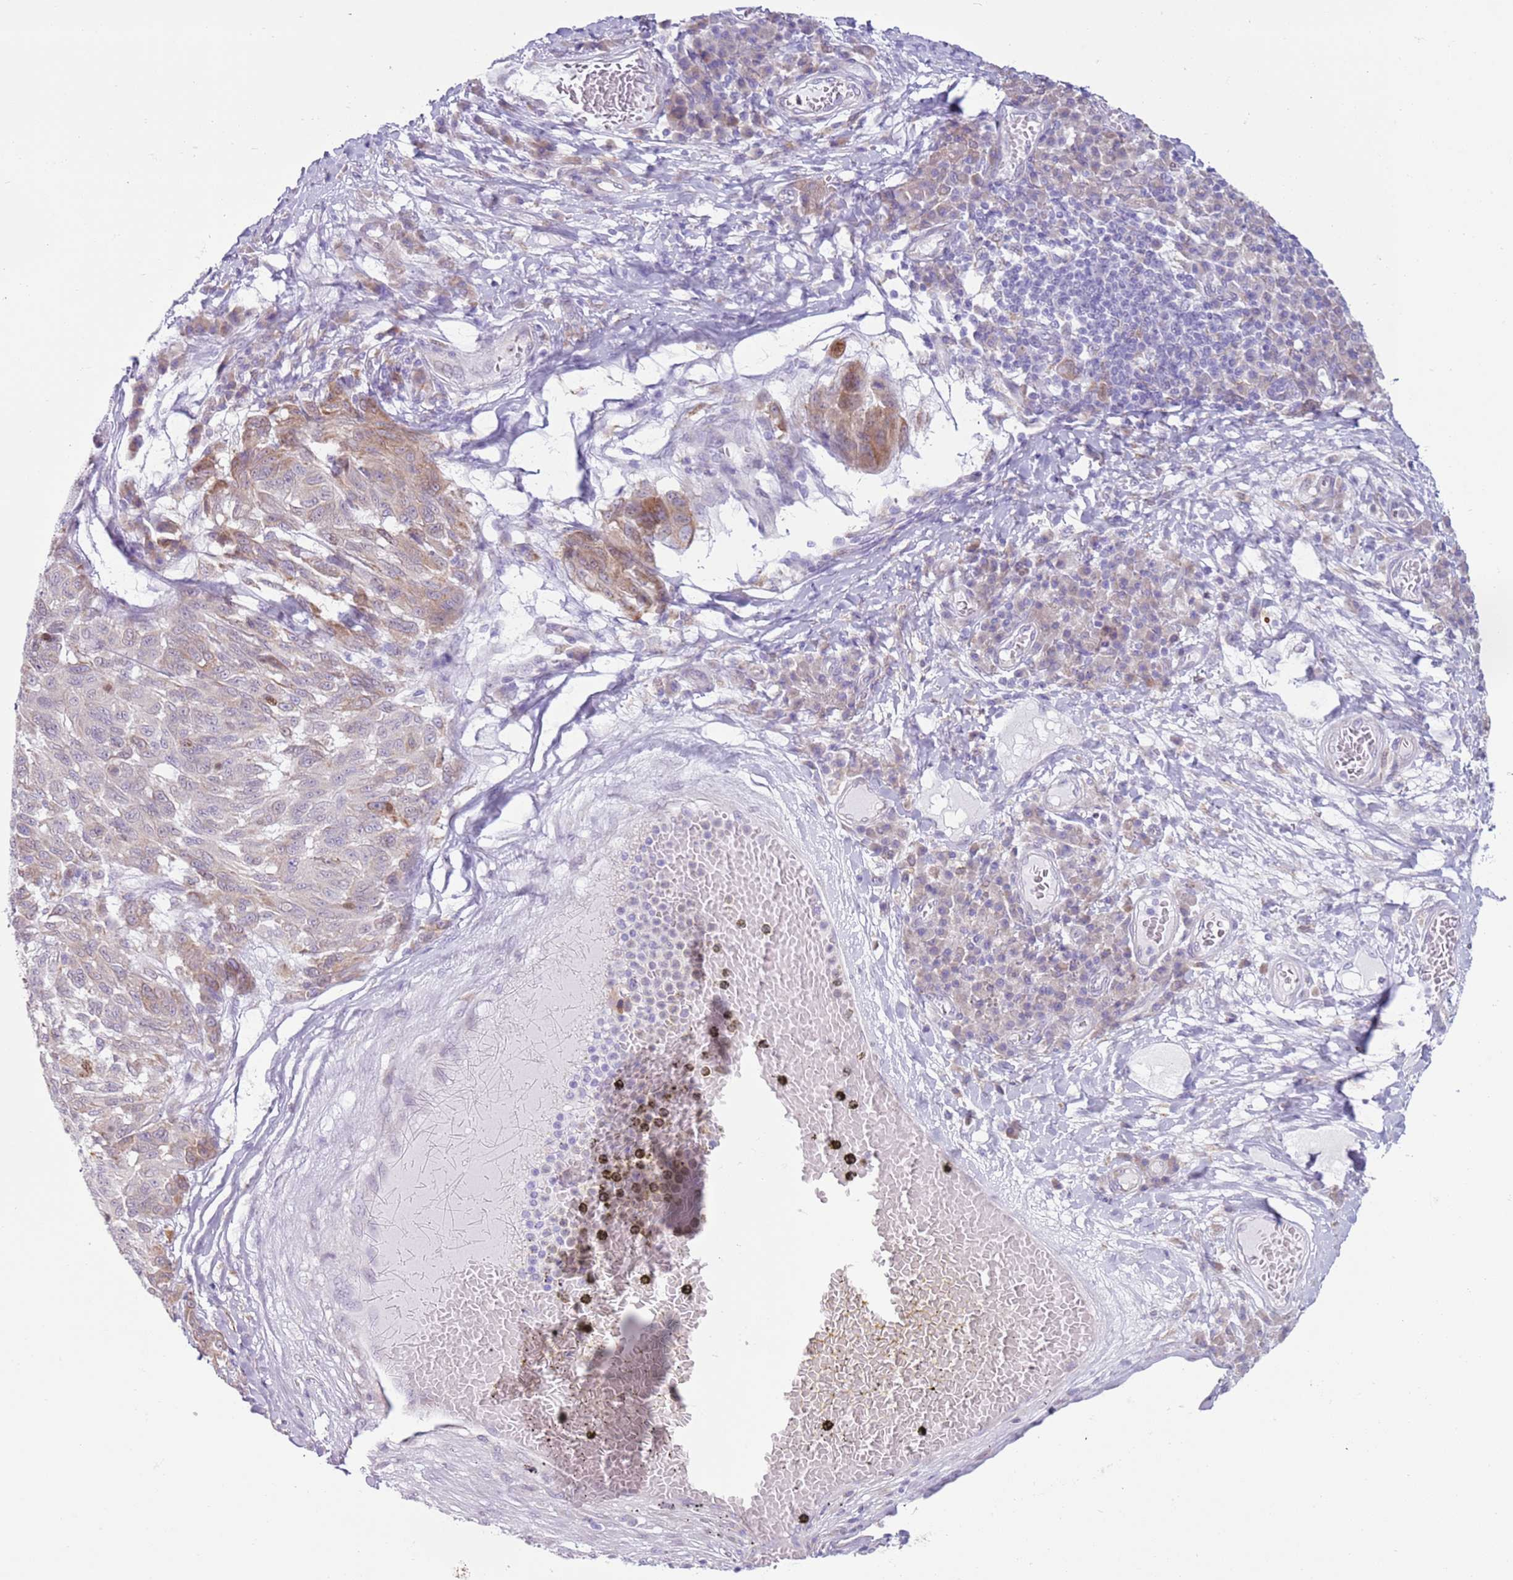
{"staining": {"intensity": "moderate", "quantity": "25%-75%", "location": "cytoplasmic/membranous"}, "tissue": "melanoma", "cell_type": "Tumor cells", "image_type": "cancer", "snomed": [{"axis": "morphology", "description": "Malignant melanoma, NOS"}, {"axis": "topography", "description": "Skin"}], "caption": "The immunohistochemical stain highlights moderate cytoplasmic/membranous expression in tumor cells of melanoma tissue.", "gene": "OAF", "patient": {"sex": "male", "age": 53}}